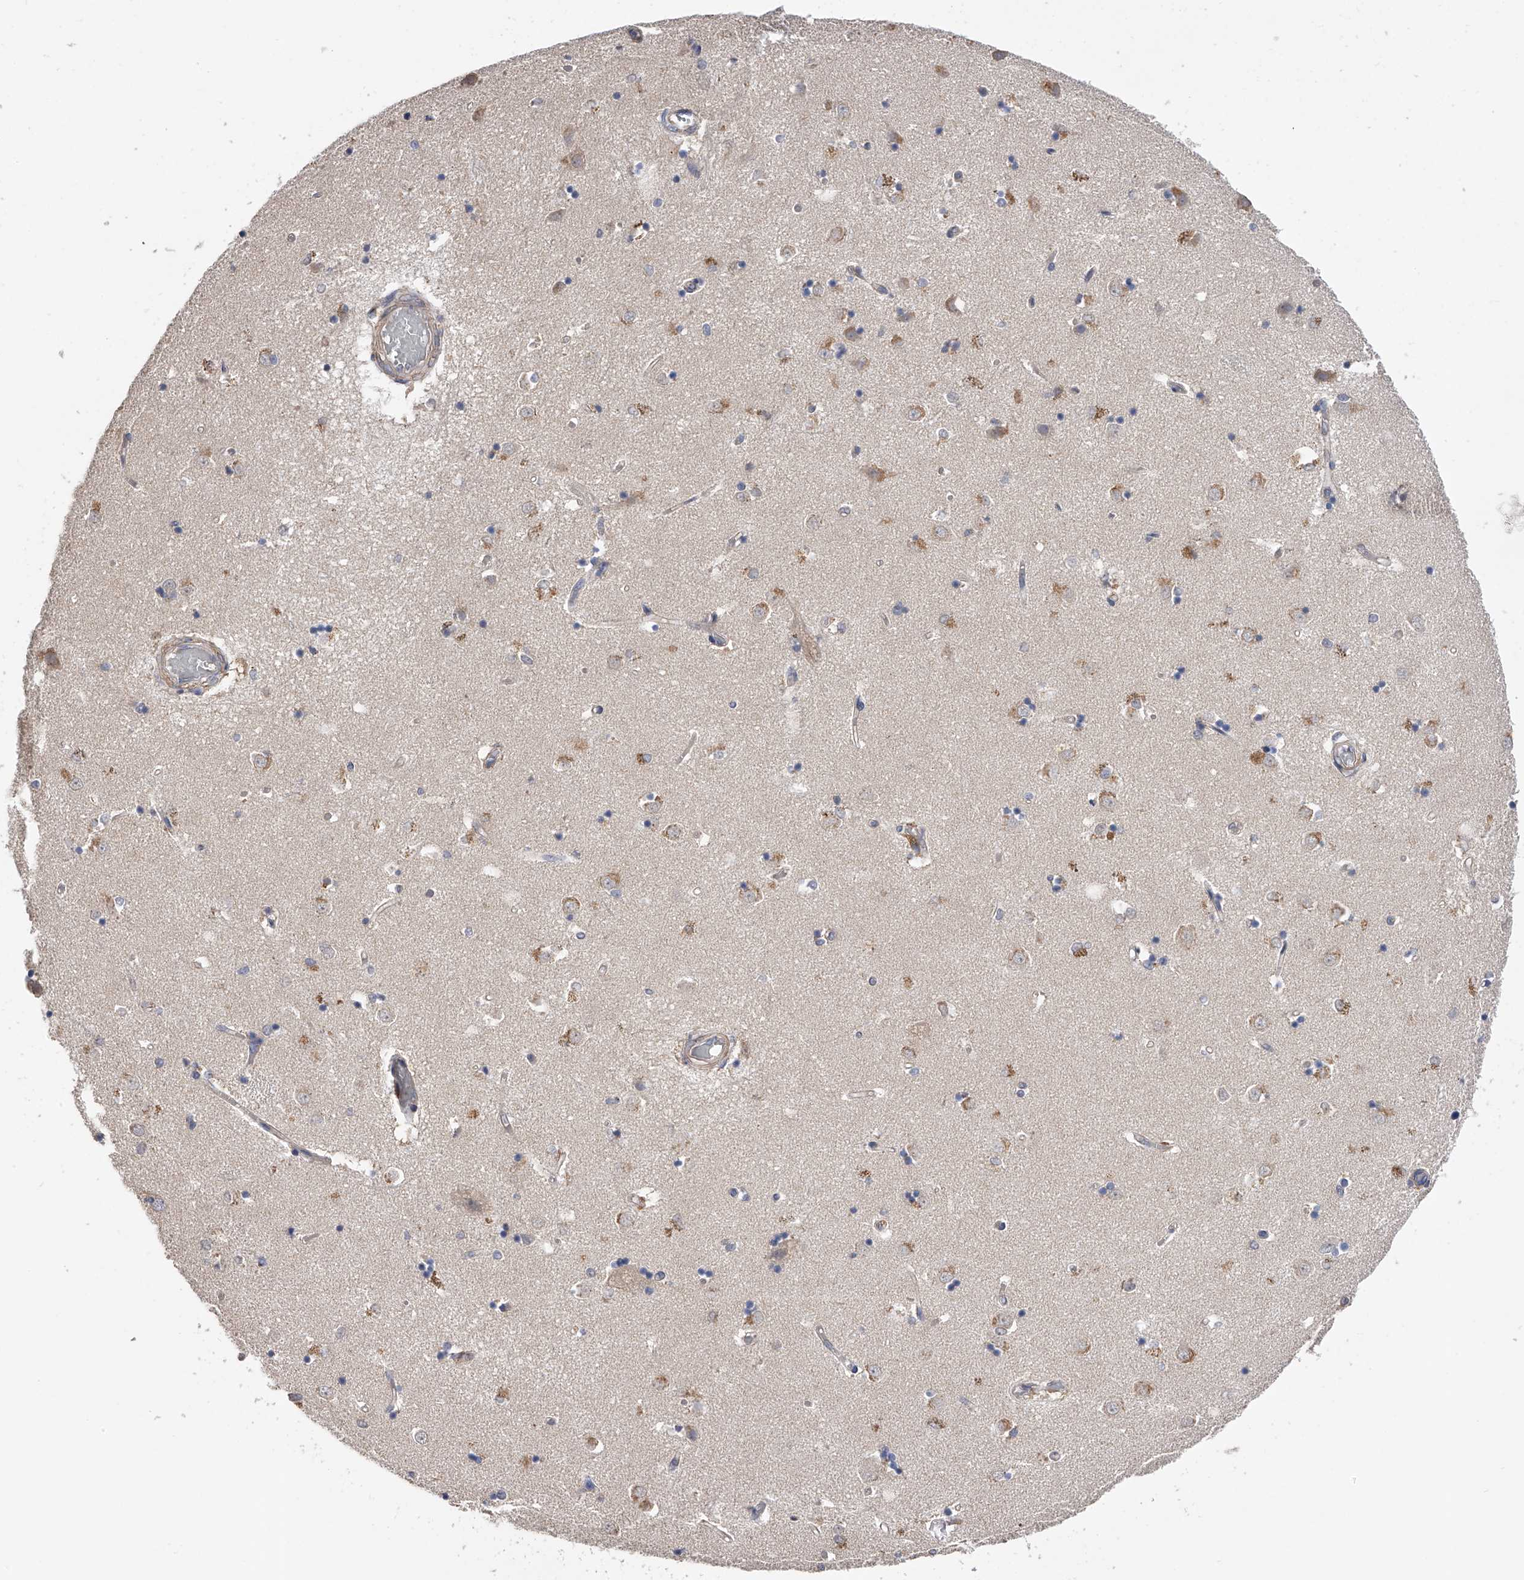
{"staining": {"intensity": "negative", "quantity": "none", "location": "none"}, "tissue": "caudate", "cell_type": "Glial cells", "image_type": "normal", "snomed": [{"axis": "morphology", "description": "Normal tissue, NOS"}, {"axis": "topography", "description": "Lateral ventricle wall"}], "caption": "Immunohistochemistry (IHC) histopathology image of benign caudate: human caudate stained with DAB (3,3'-diaminobenzidine) displays no significant protein staining in glial cells.", "gene": "CFAP298", "patient": {"sex": "male", "age": 45}}